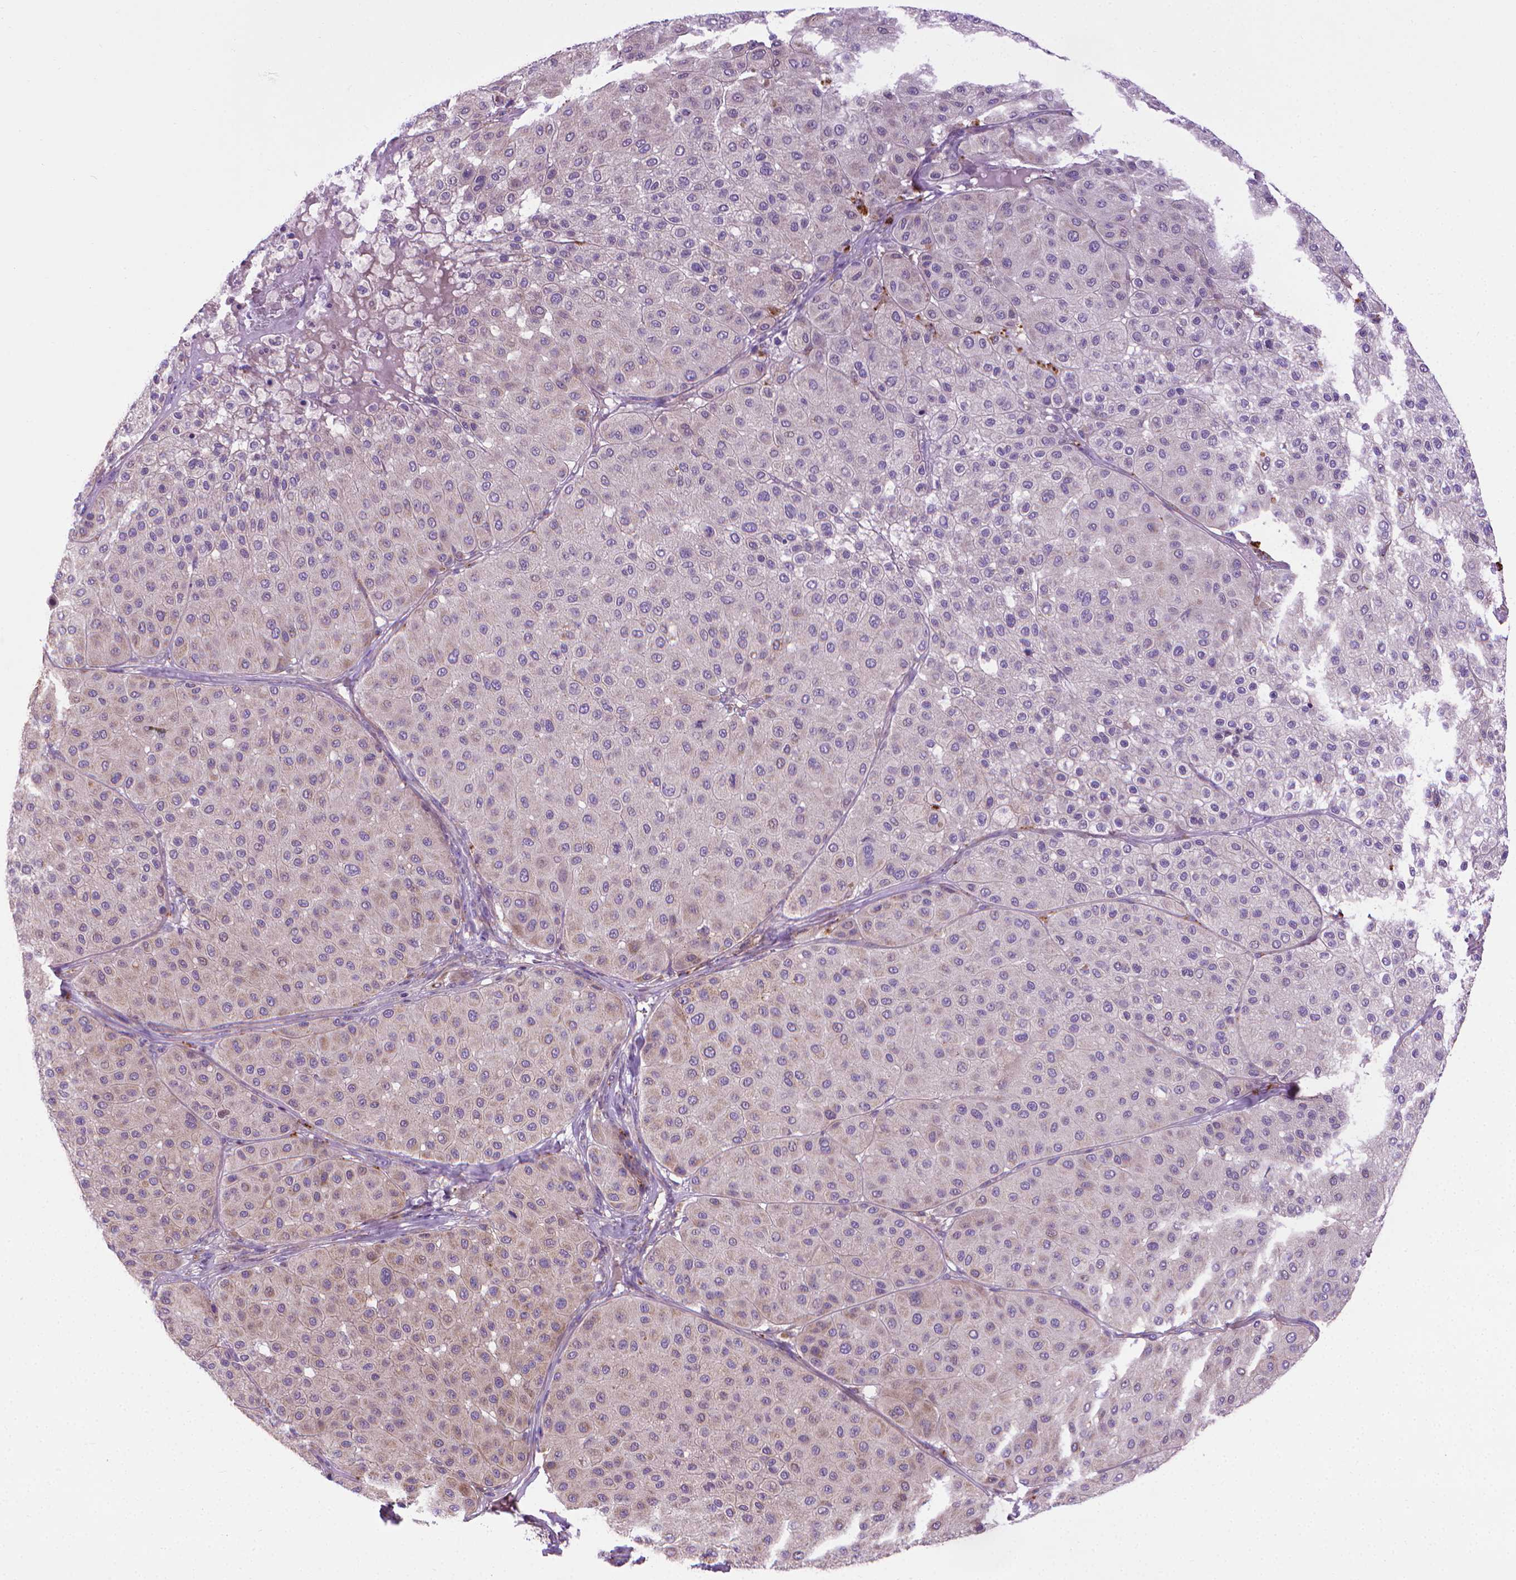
{"staining": {"intensity": "negative", "quantity": "none", "location": "none"}, "tissue": "melanoma", "cell_type": "Tumor cells", "image_type": "cancer", "snomed": [{"axis": "morphology", "description": "Malignant melanoma, Metastatic site"}, {"axis": "topography", "description": "Smooth muscle"}], "caption": "Malignant melanoma (metastatic site) stained for a protein using immunohistochemistry displays no positivity tumor cells.", "gene": "SLC51B", "patient": {"sex": "male", "age": 41}}